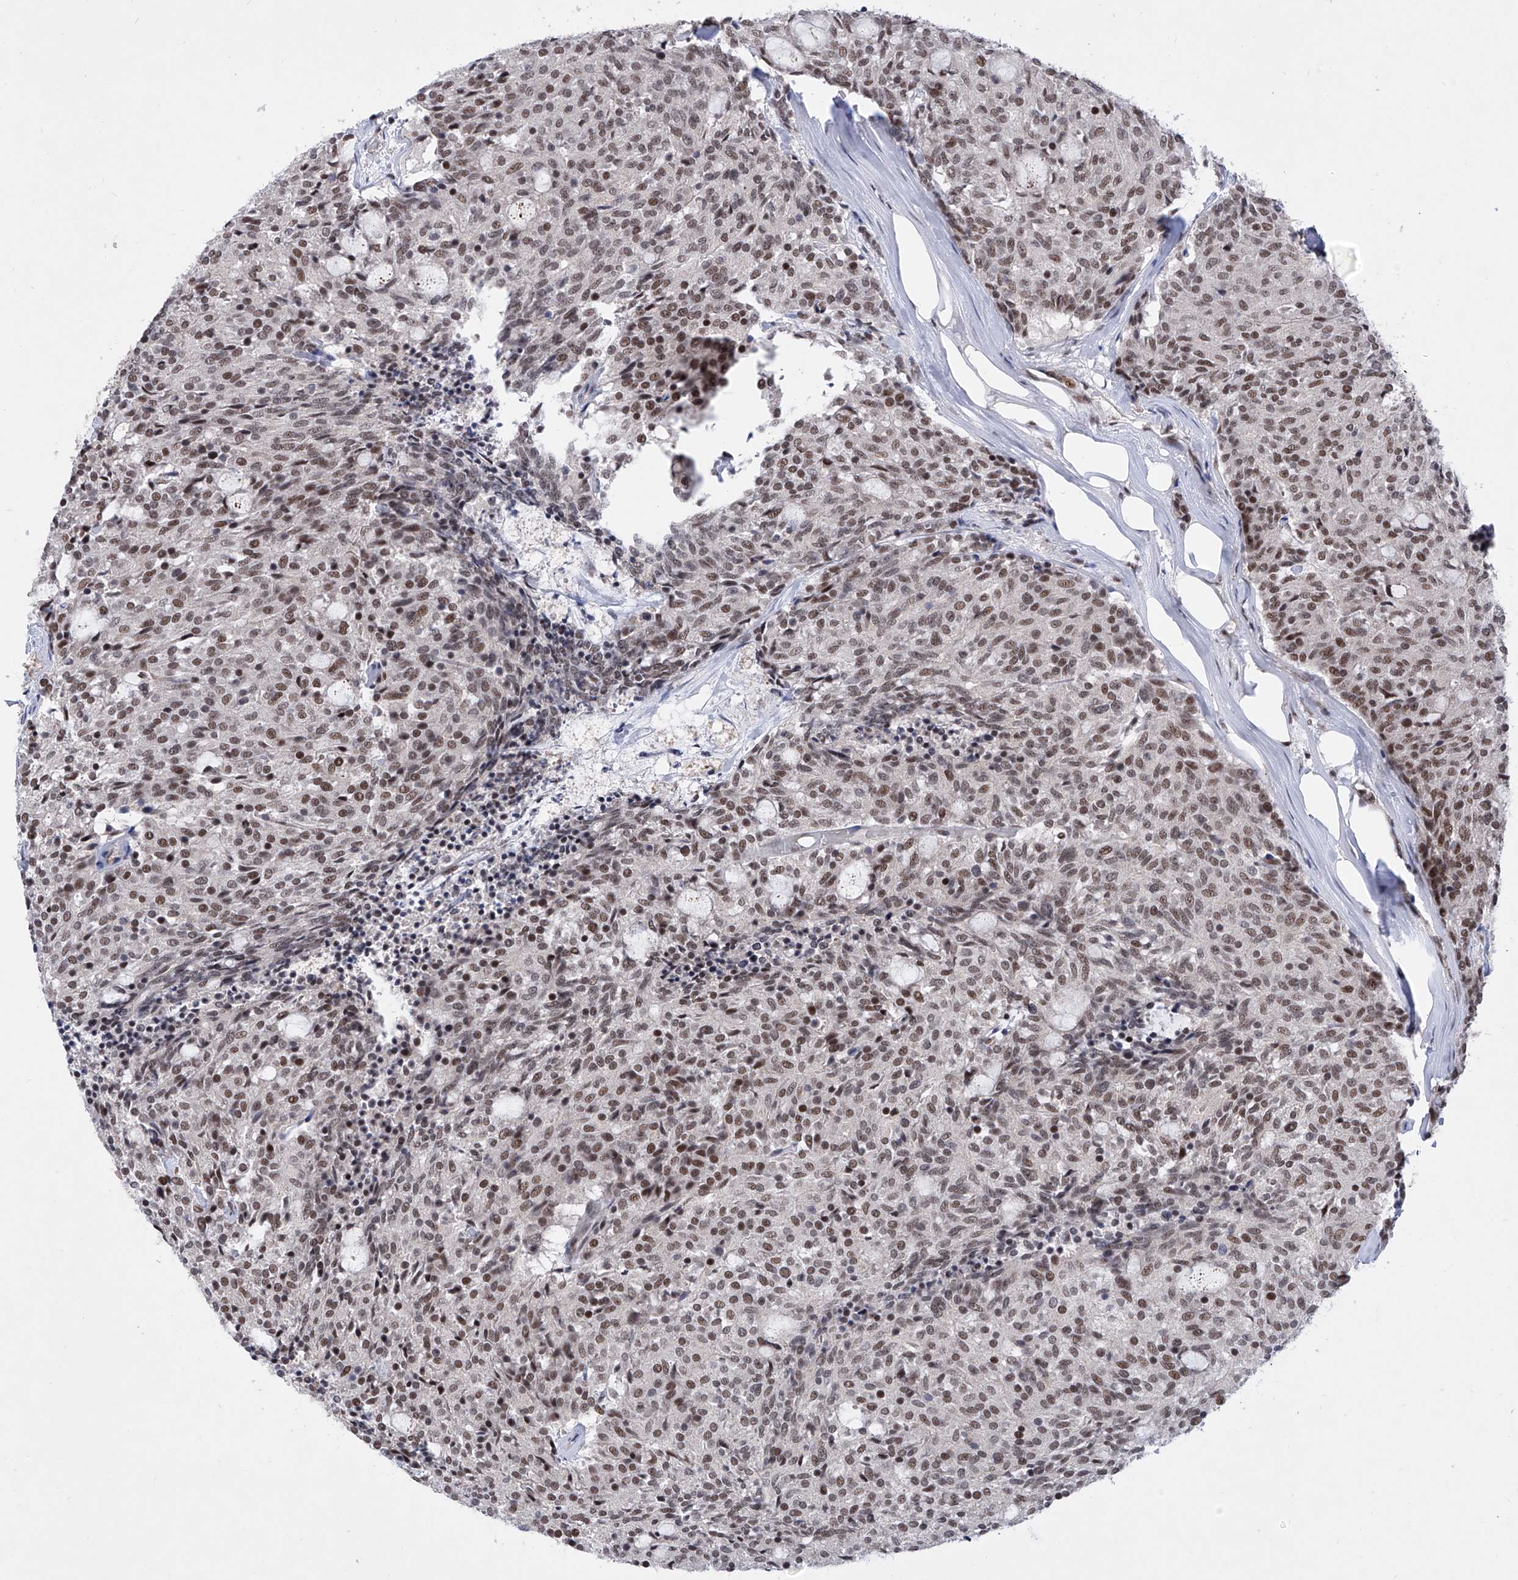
{"staining": {"intensity": "moderate", "quantity": ">75%", "location": "nuclear"}, "tissue": "carcinoid", "cell_type": "Tumor cells", "image_type": "cancer", "snomed": [{"axis": "morphology", "description": "Carcinoid, malignant, NOS"}, {"axis": "topography", "description": "Pancreas"}], "caption": "Moderate nuclear staining for a protein is appreciated in approximately >75% of tumor cells of carcinoid using immunohistochemistry.", "gene": "RAD54L", "patient": {"sex": "female", "age": 54}}